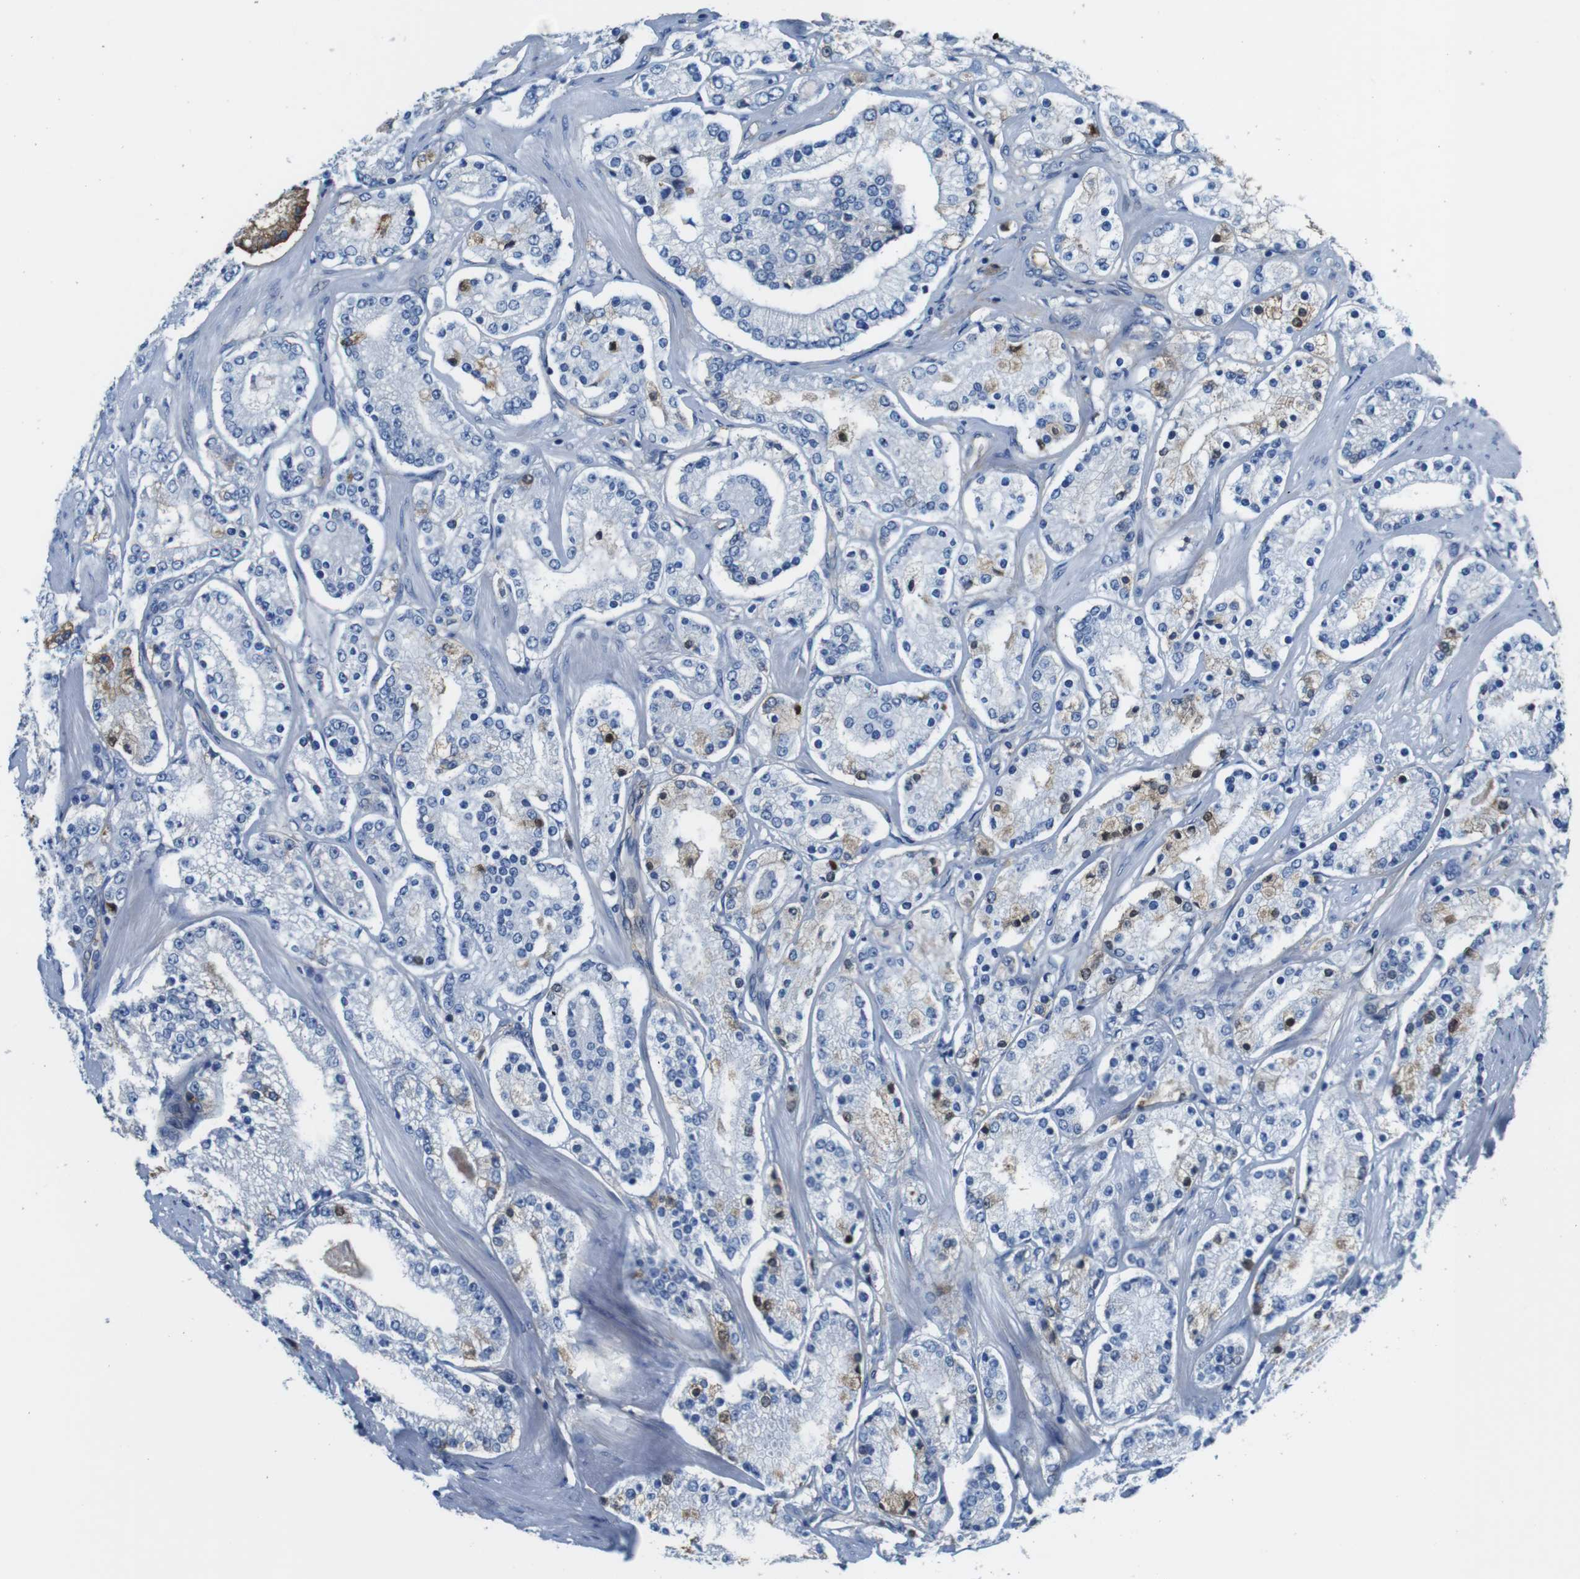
{"staining": {"intensity": "negative", "quantity": "none", "location": "none"}, "tissue": "prostate cancer", "cell_type": "Tumor cells", "image_type": "cancer", "snomed": [{"axis": "morphology", "description": "Adenocarcinoma, Low grade"}, {"axis": "topography", "description": "Prostate"}], "caption": "An immunohistochemistry image of prostate low-grade adenocarcinoma is shown. There is no staining in tumor cells of prostate low-grade adenocarcinoma.", "gene": "IGKC", "patient": {"sex": "male", "age": 63}}